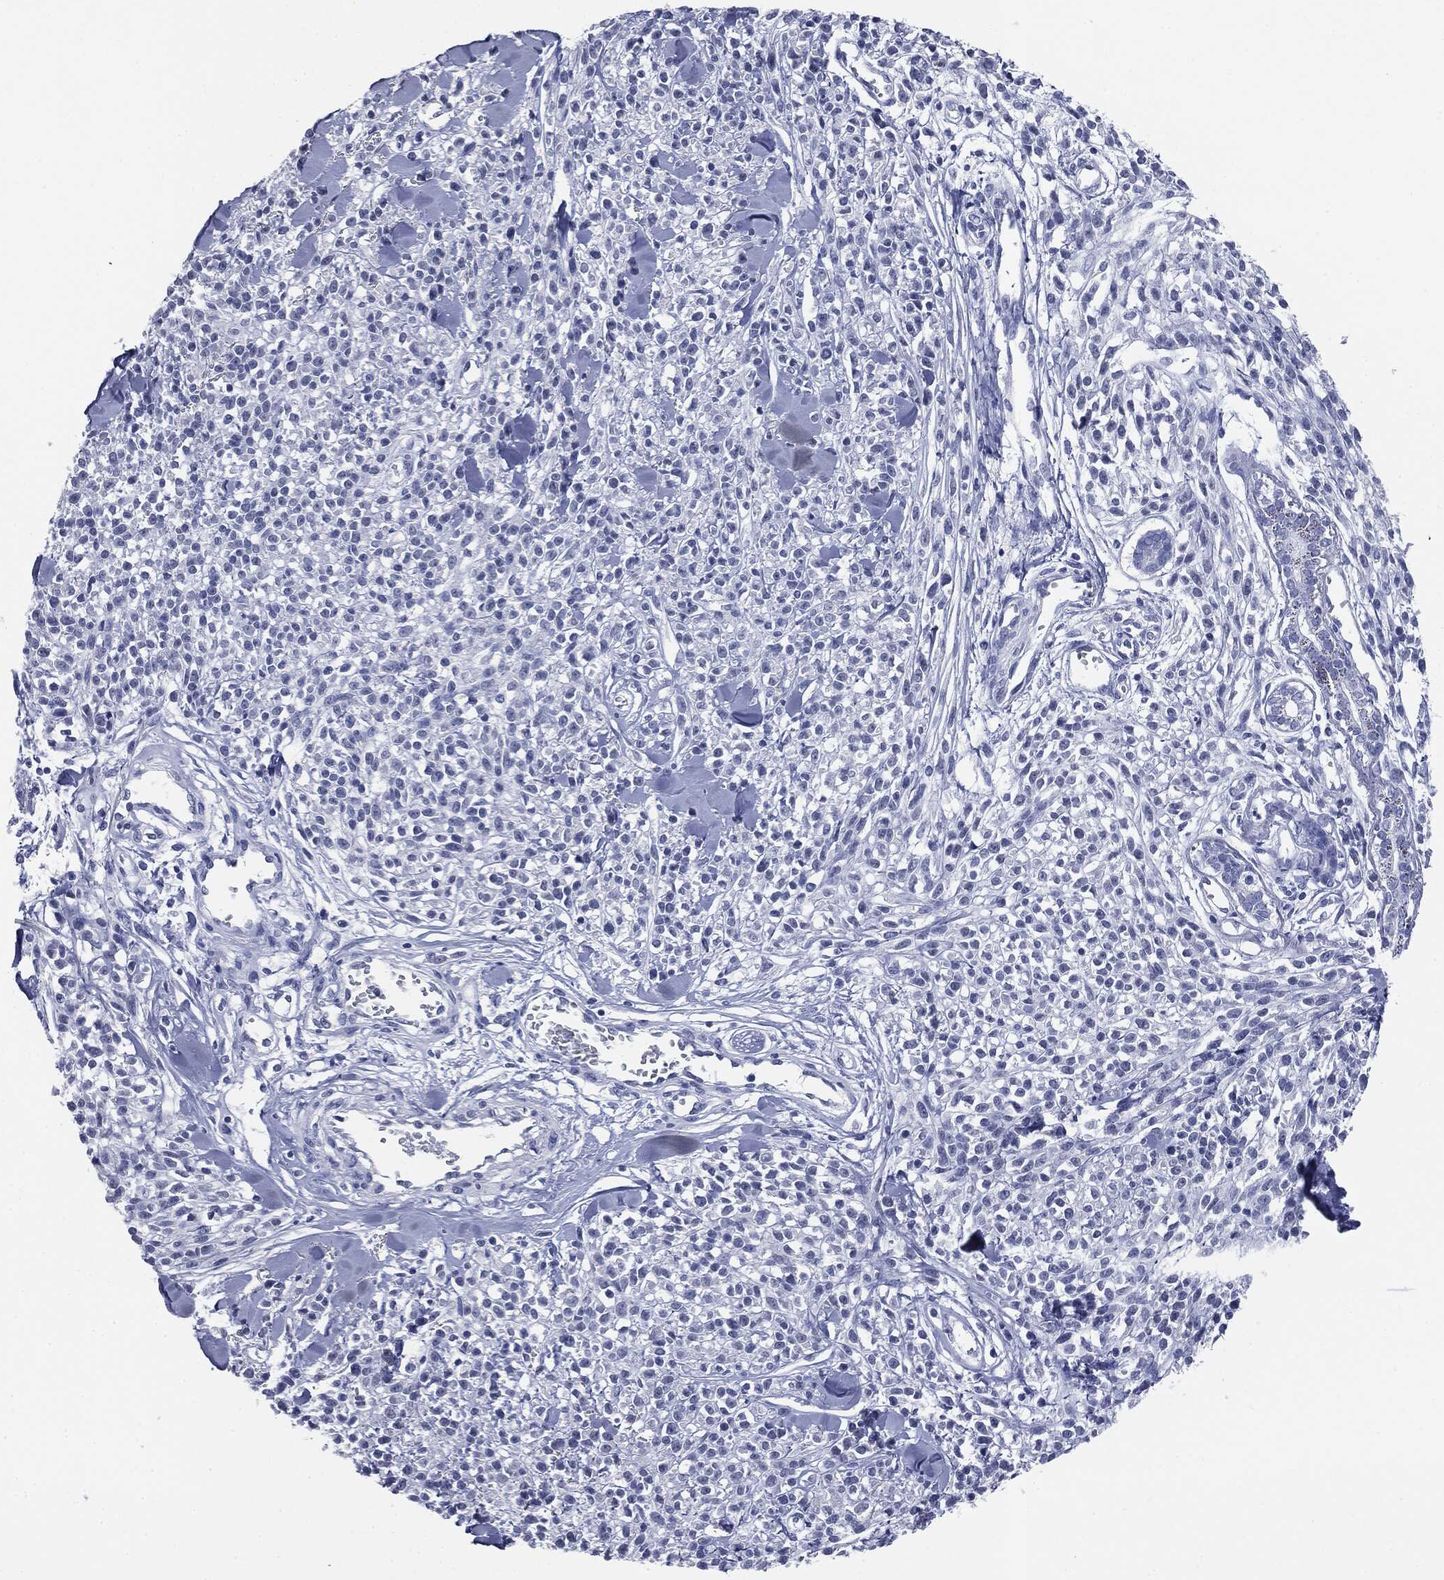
{"staining": {"intensity": "negative", "quantity": "none", "location": "none"}, "tissue": "melanoma", "cell_type": "Tumor cells", "image_type": "cancer", "snomed": [{"axis": "morphology", "description": "Malignant melanoma, NOS"}, {"axis": "topography", "description": "Skin"}, {"axis": "topography", "description": "Skin of trunk"}], "caption": "Immunohistochemistry photomicrograph of melanoma stained for a protein (brown), which reveals no expression in tumor cells.", "gene": "ATP2A1", "patient": {"sex": "male", "age": 74}}